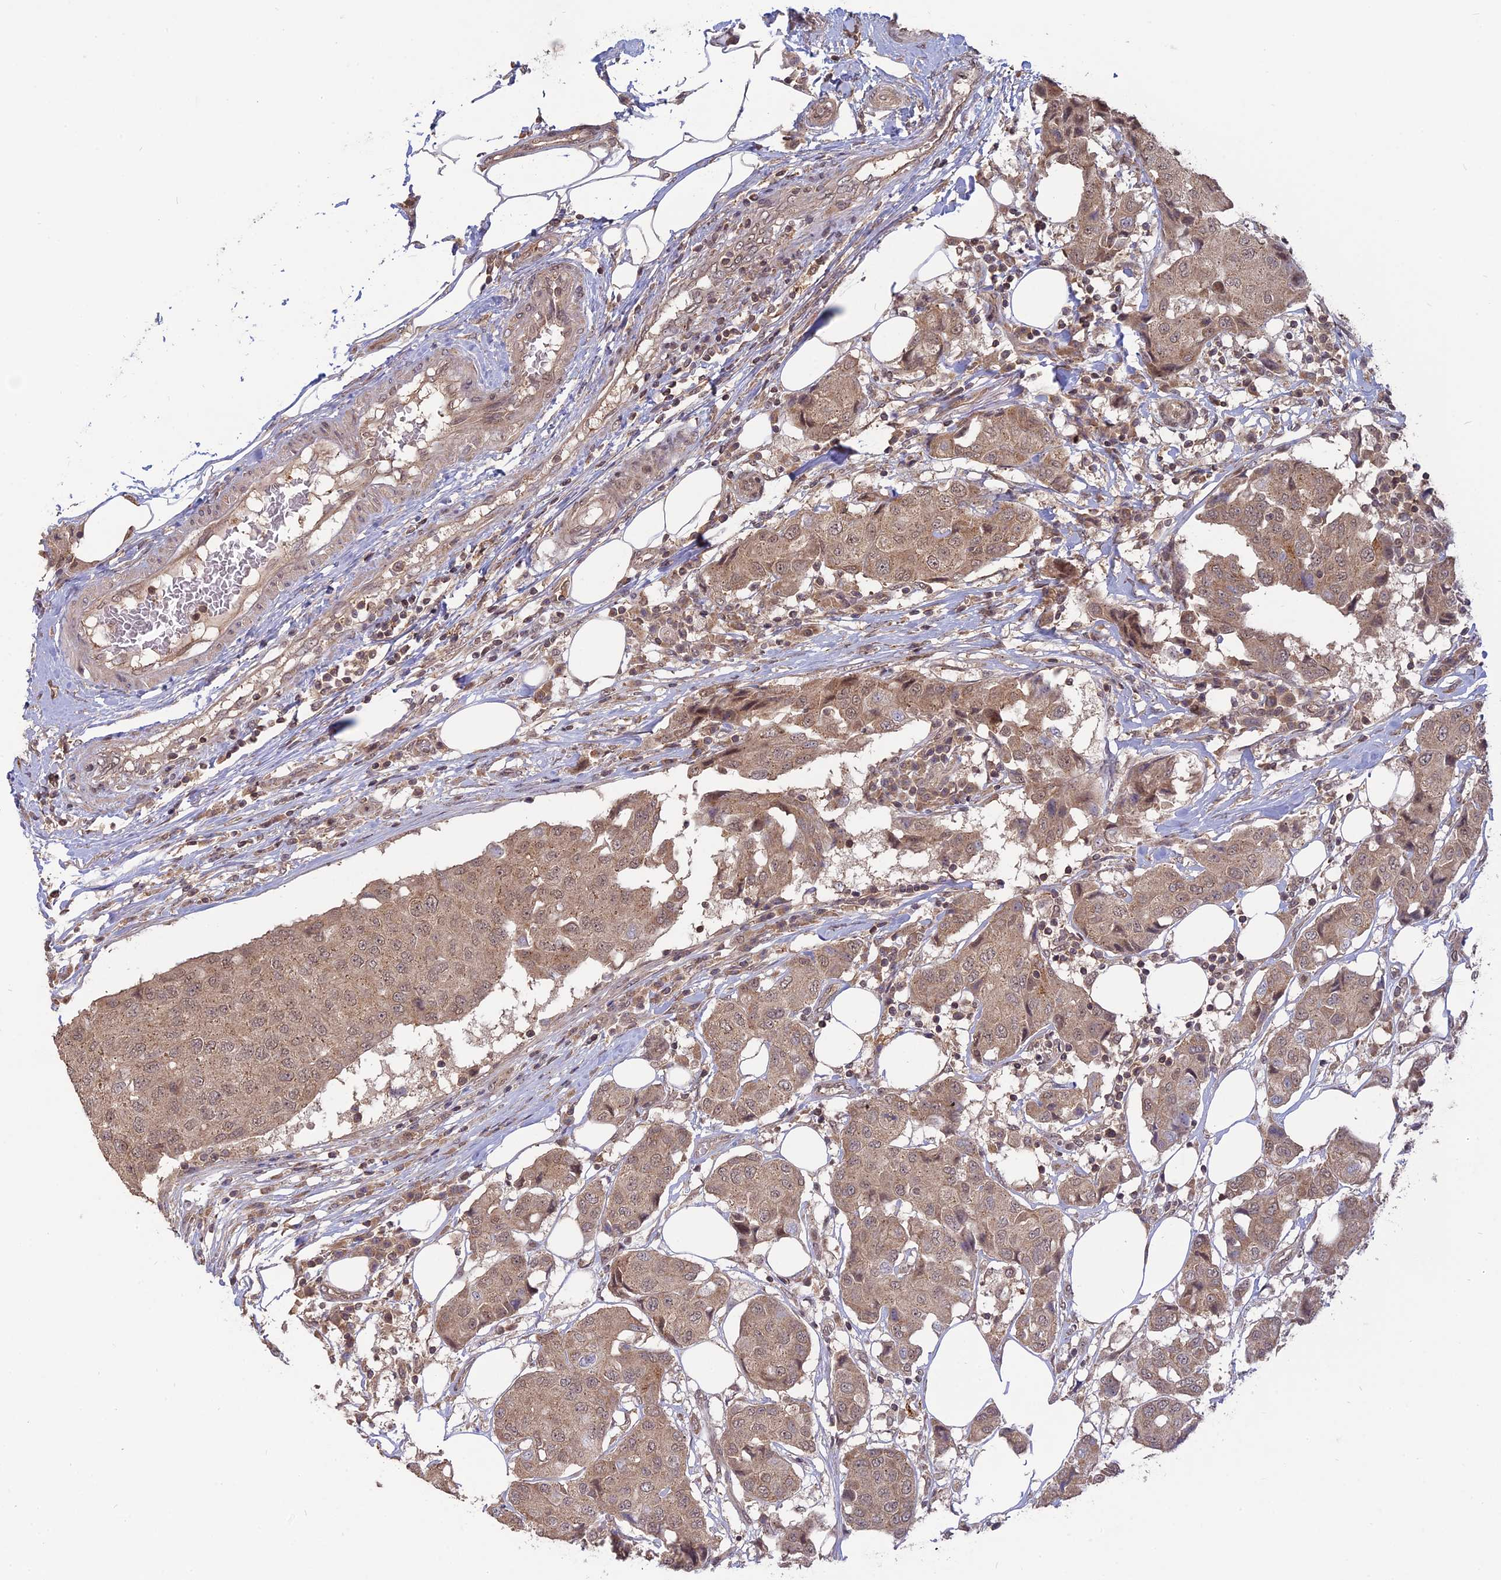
{"staining": {"intensity": "weak", "quantity": ">75%", "location": "cytoplasmic/membranous,nuclear"}, "tissue": "breast cancer", "cell_type": "Tumor cells", "image_type": "cancer", "snomed": [{"axis": "morphology", "description": "Duct carcinoma"}, {"axis": "topography", "description": "Breast"}], "caption": "A micrograph of human breast intraductal carcinoma stained for a protein displays weak cytoplasmic/membranous and nuclear brown staining in tumor cells. (Brightfield microscopy of DAB IHC at high magnification).", "gene": "PKIG", "patient": {"sex": "female", "age": 80}}